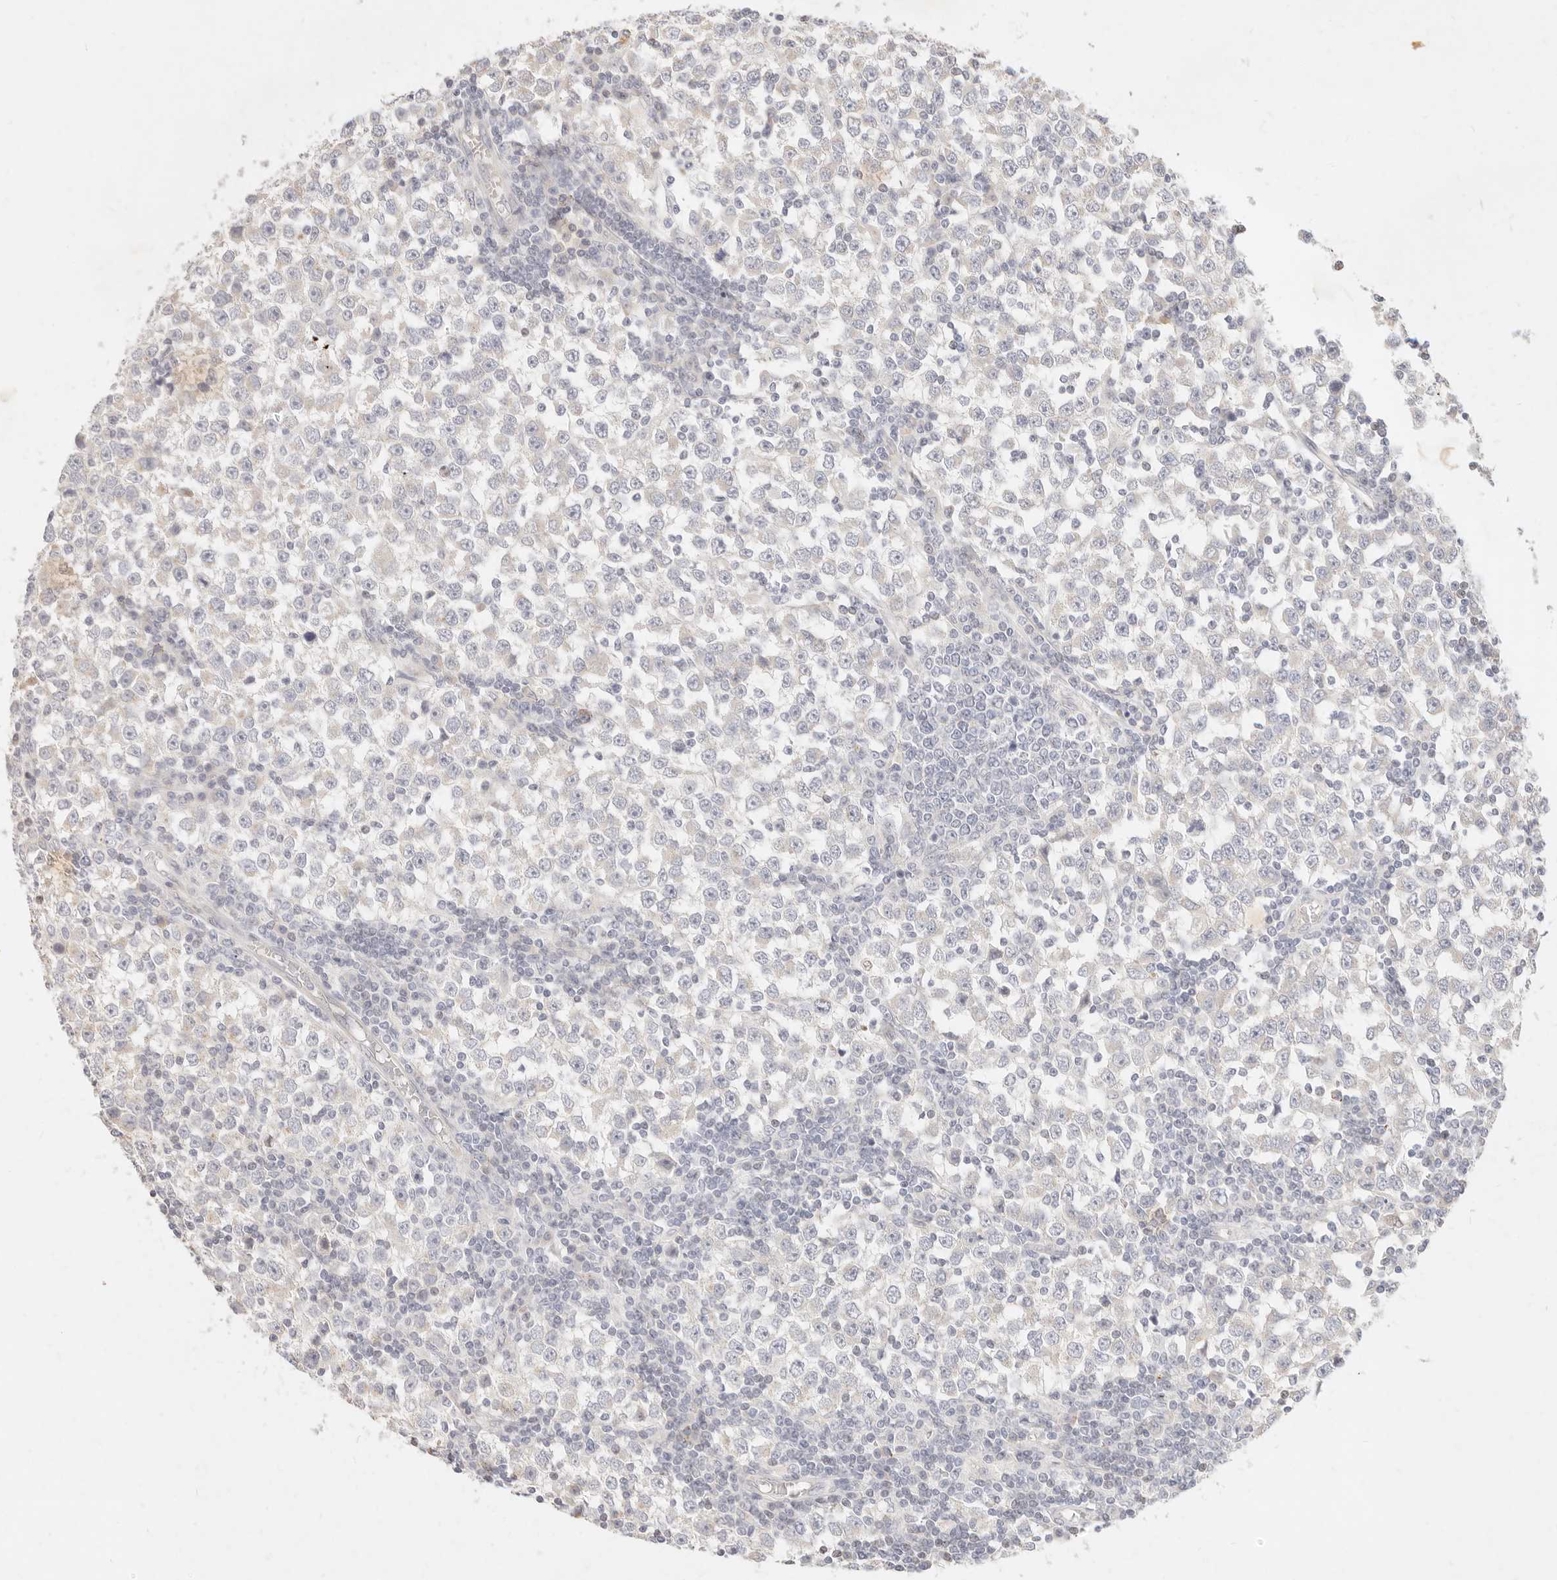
{"staining": {"intensity": "negative", "quantity": "none", "location": "none"}, "tissue": "testis cancer", "cell_type": "Tumor cells", "image_type": "cancer", "snomed": [{"axis": "morphology", "description": "Seminoma, NOS"}, {"axis": "topography", "description": "Testis"}], "caption": "Image shows no significant protein positivity in tumor cells of testis seminoma. (DAB (3,3'-diaminobenzidine) immunohistochemistry (IHC) visualized using brightfield microscopy, high magnification).", "gene": "ASCL3", "patient": {"sex": "male", "age": 65}}